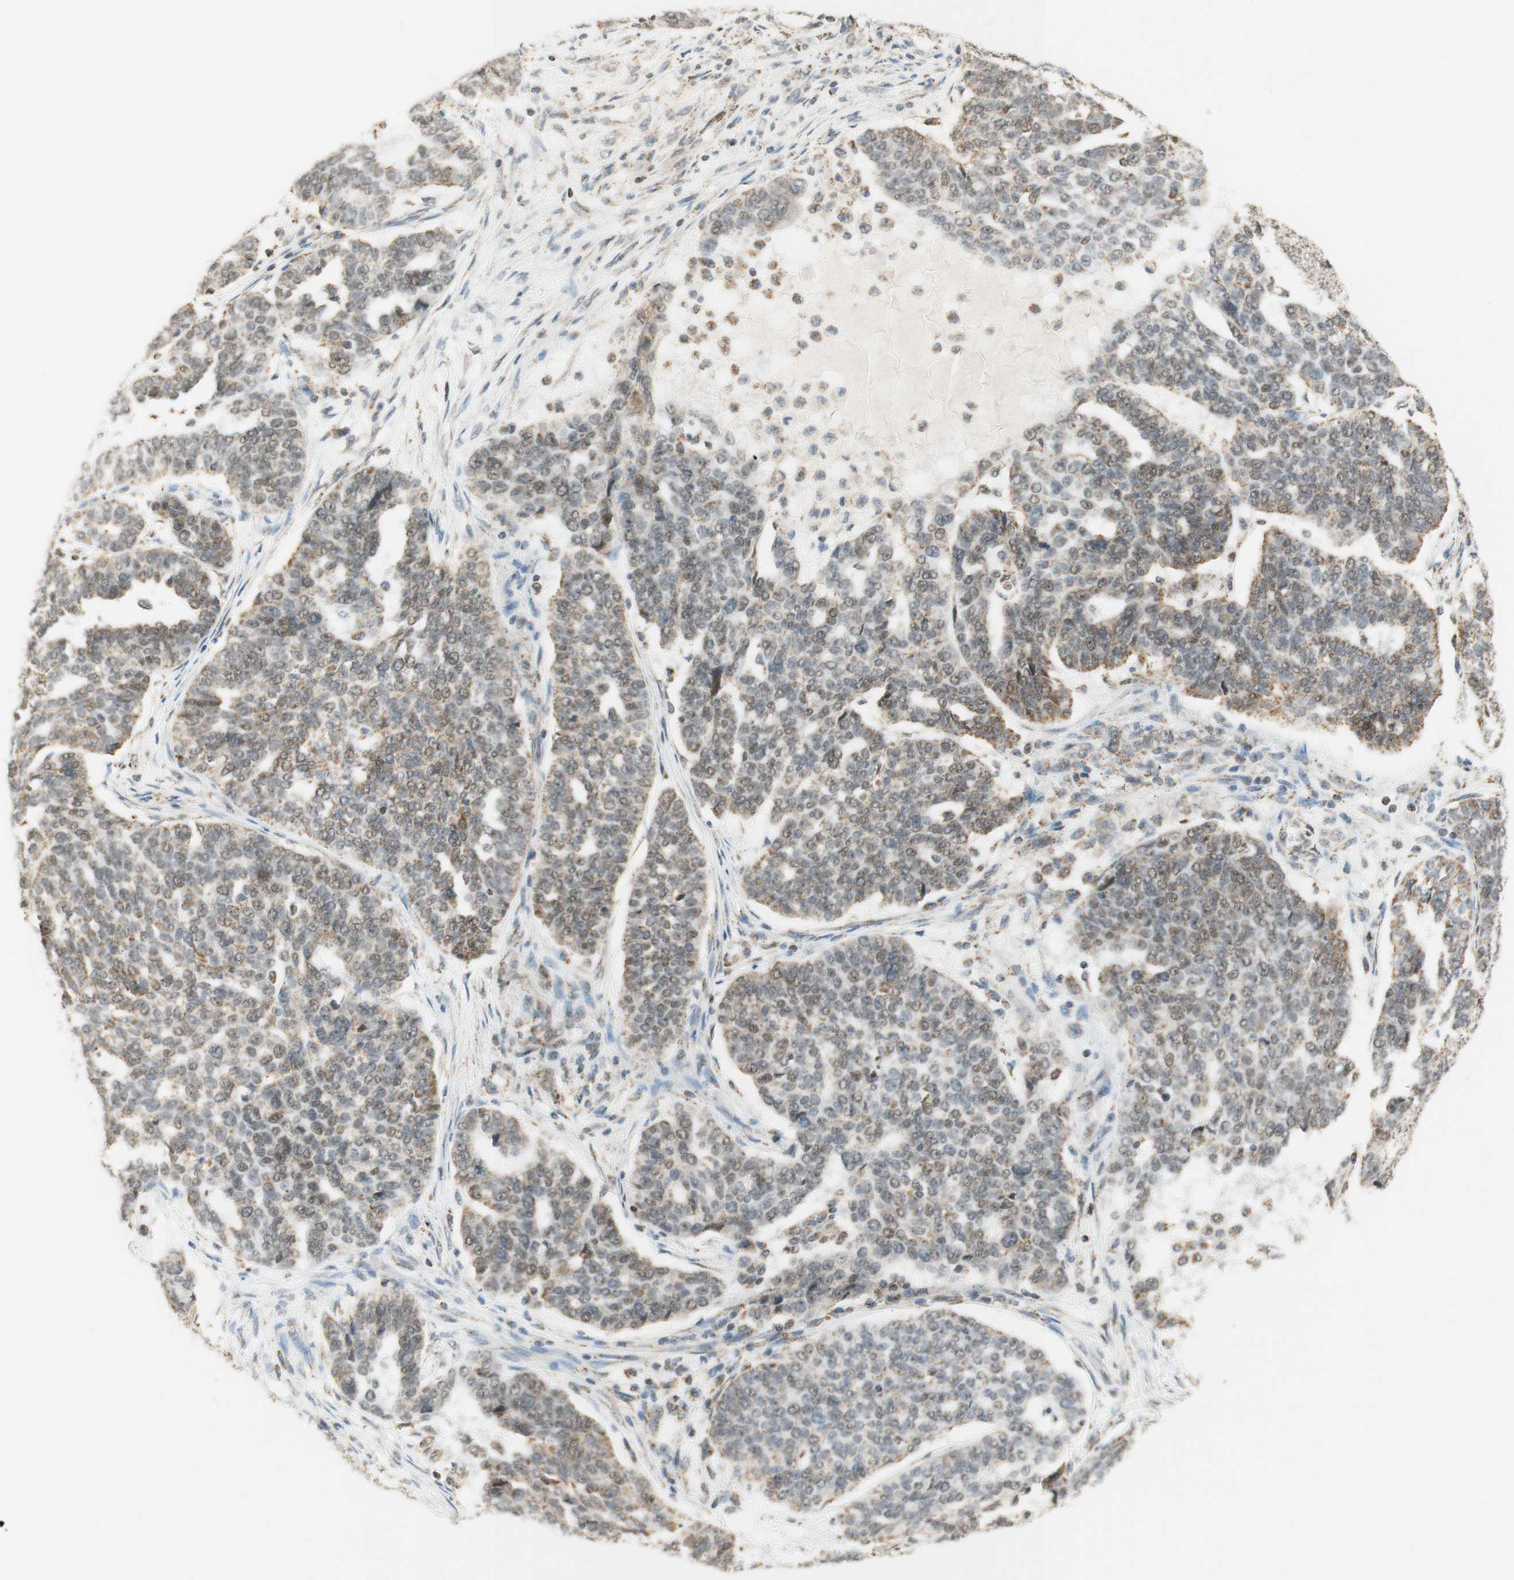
{"staining": {"intensity": "weak", "quantity": "25%-75%", "location": "cytoplasmic/membranous"}, "tissue": "ovarian cancer", "cell_type": "Tumor cells", "image_type": "cancer", "snomed": [{"axis": "morphology", "description": "Cystadenocarcinoma, serous, NOS"}, {"axis": "topography", "description": "Ovary"}], "caption": "A photomicrograph of ovarian cancer stained for a protein reveals weak cytoplasmic/membranous brown staining in tumor cells.", "gene": "ZNF782", "patient": {"sex": "female", "age": 59}}